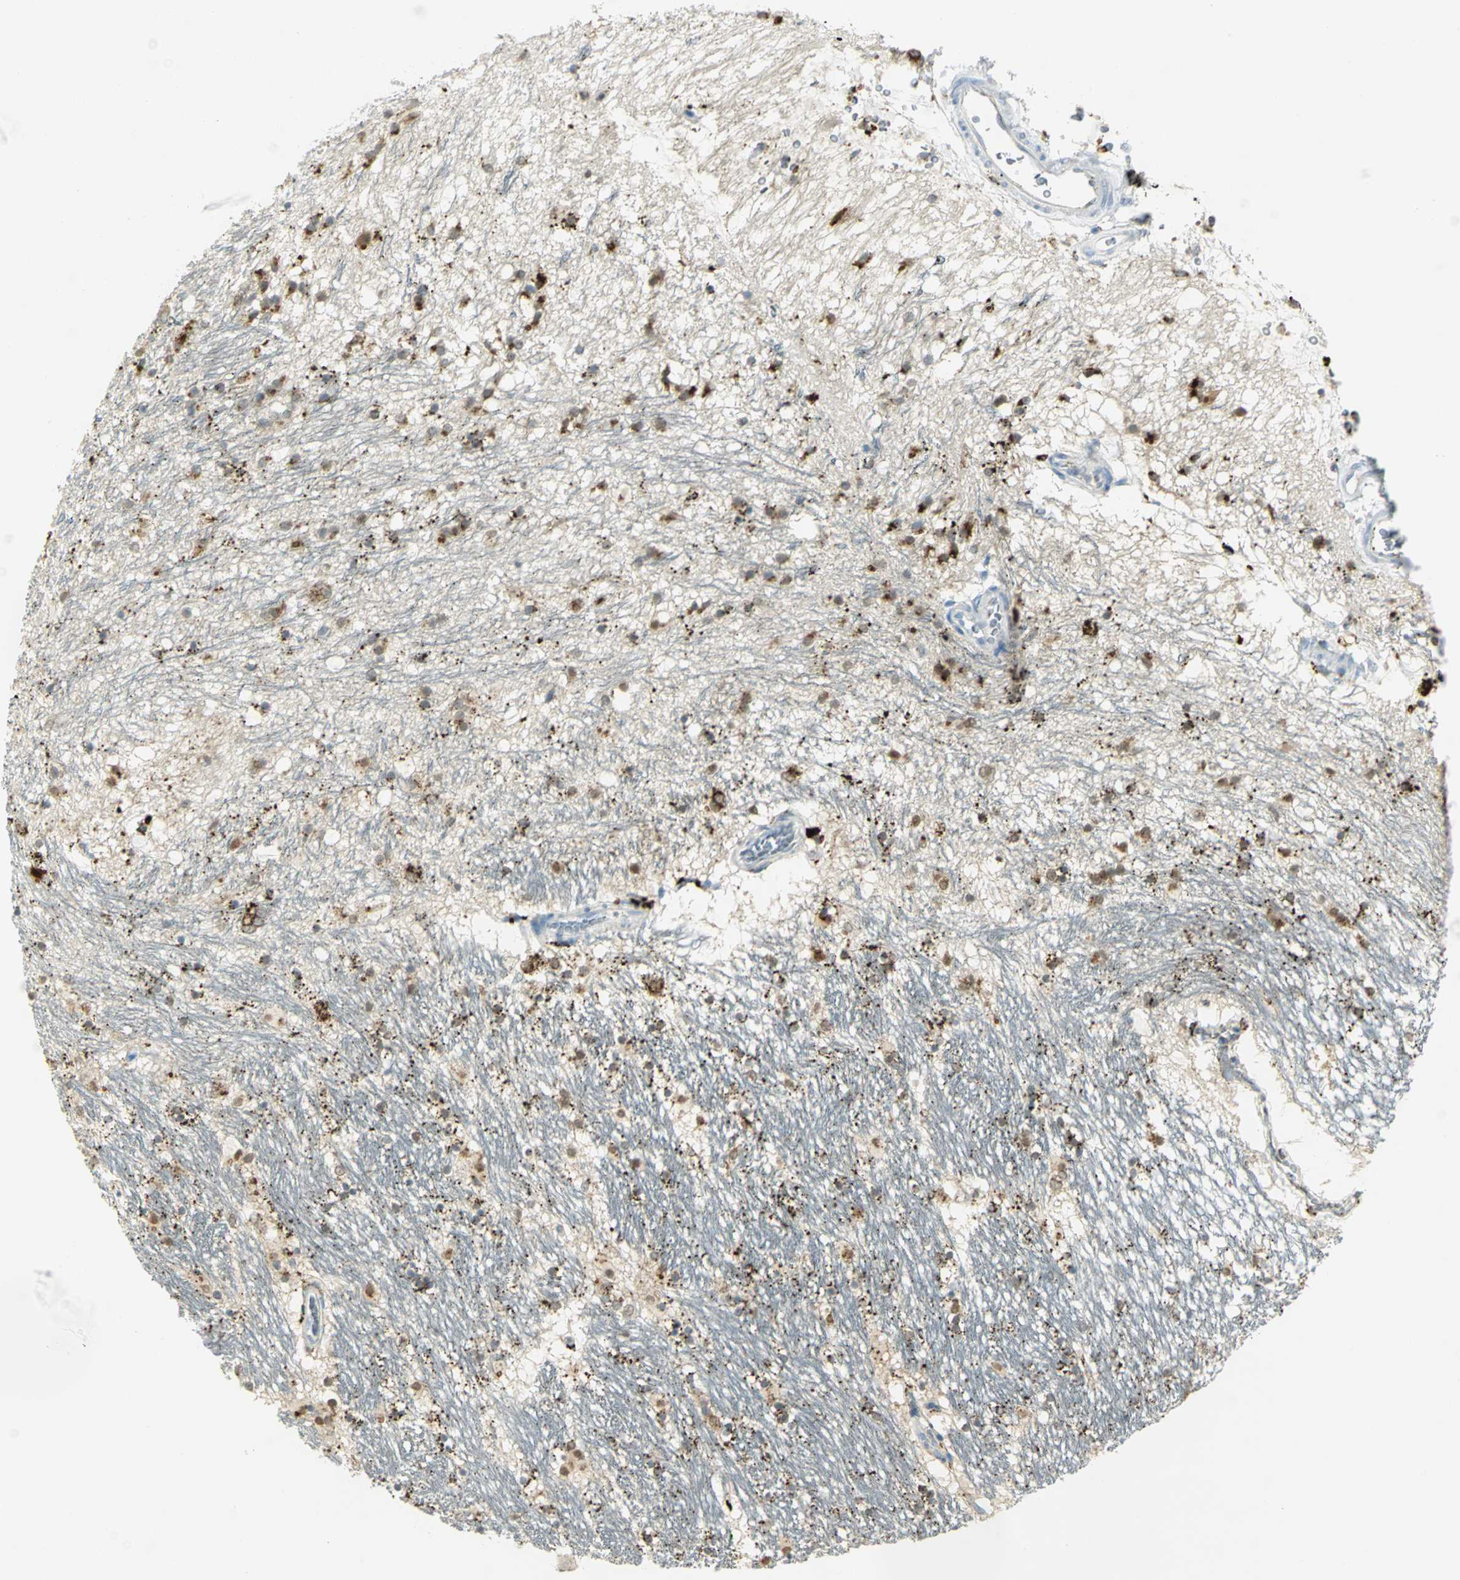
{"staining": {"intensity": "strong", "quantity": ">75%", "location": "cytoplasmic/membranous"}, "tissue": "hippocampus", "cell_type": "Glial cells", "image_type": "normal", "snomed": [{"axis": "morphology", "description": "Normal tissue, NOS"}, {"axis": "topography", "description": "Hippocampus"}], "caption": "A histopathology image of hippocampus stained for a protein exhibits strong cytoplasmic/membranous brown staining in glial cells. The staining was performed using DAB (3,3'-diaminobenzidine) to visualize the protein expression in brown, while the nuclei were stained in blue with hematoxylin (Magnification: 20x).", "gene": "ARSA", "patient": {"sex": "male", "age": 45}}